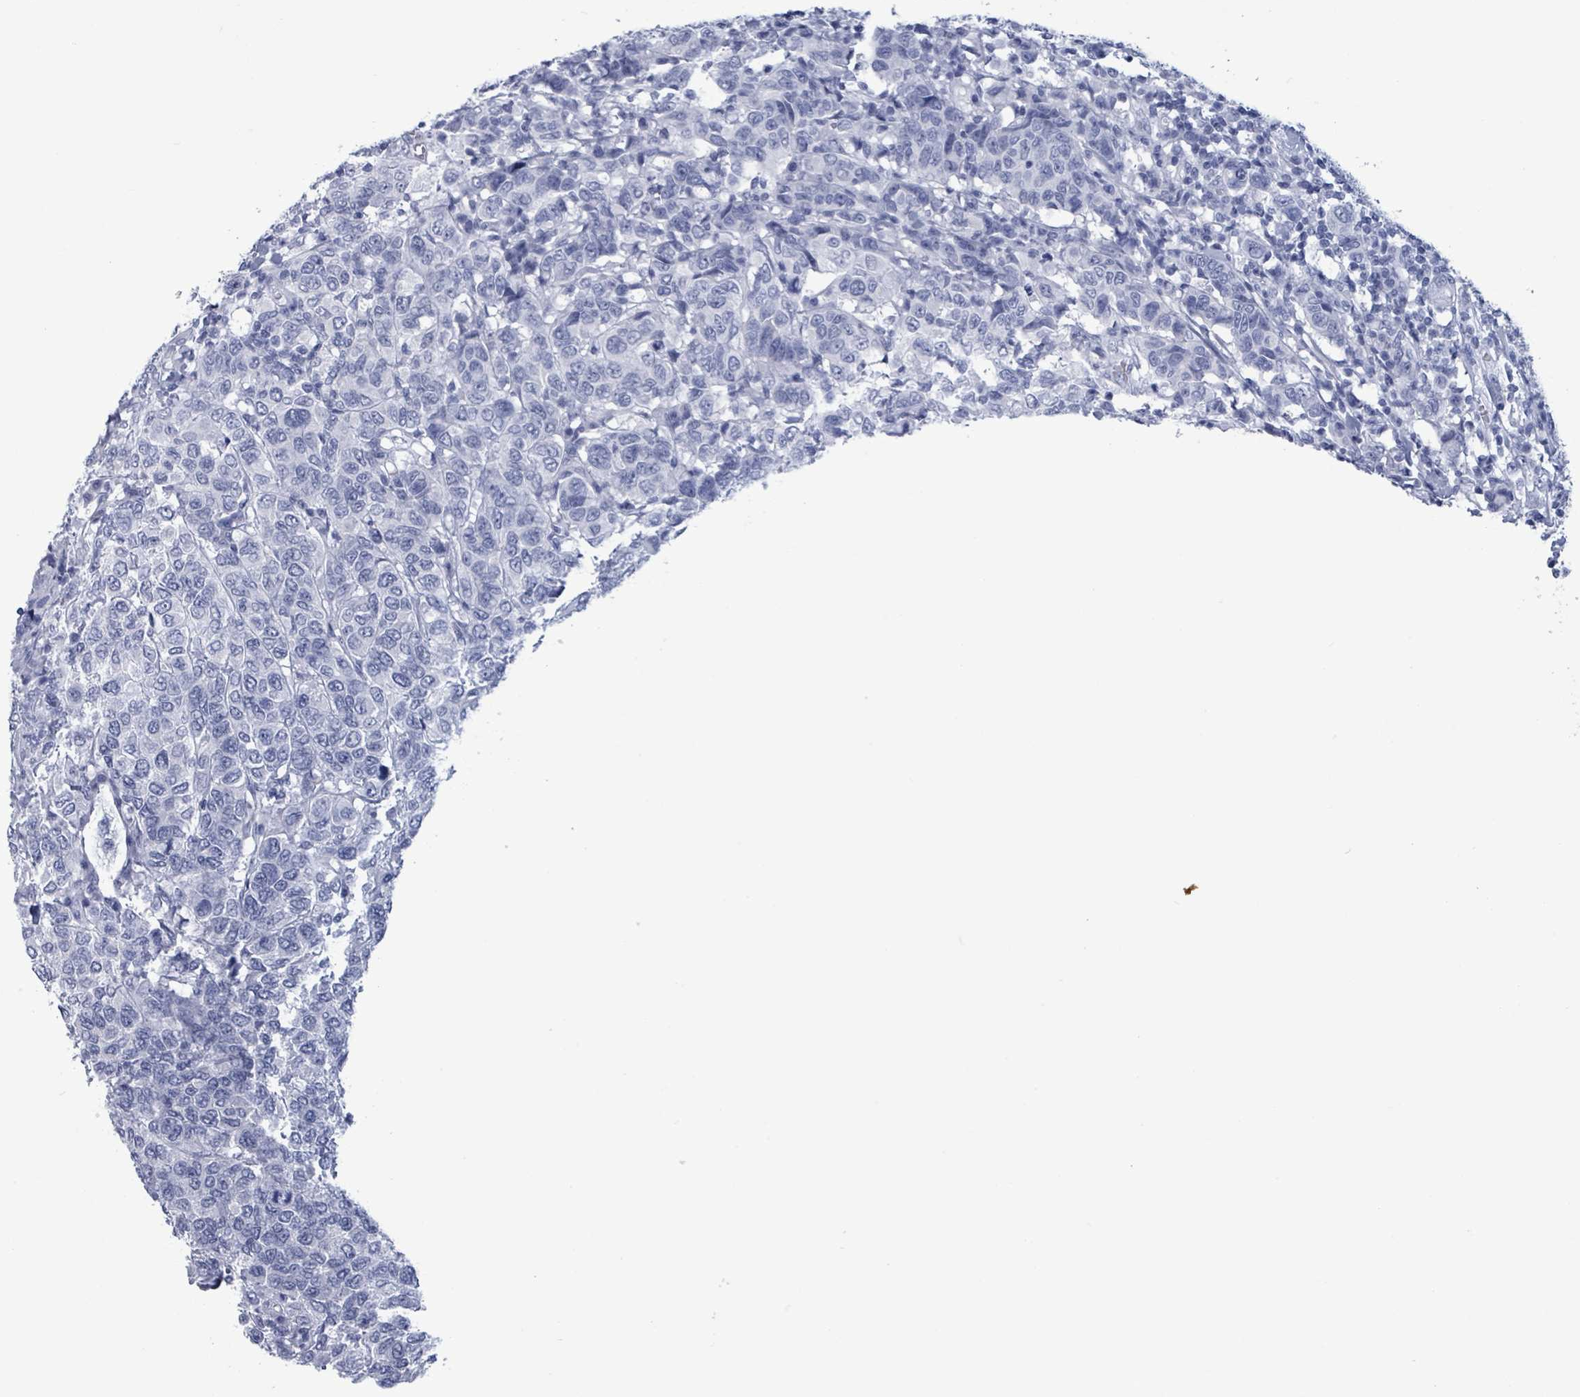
{"staining": {"intensity": "negative", "quantity": "none", "location": "none"}, "tissue": "breast cancer", "cell_type": "Tumor cells", "image_type": "cancer", "snomed": [{"axis": "morphology", "description": "Duct carcinoma"}, {"axis": "topography", "description": "Breast"}], "caption": "Breast cancer stained for a protein using IHC demonstrates no staining tumor cells.", "gene": "NKX2-1", "patient": {"sex": "female", "age": 55}}